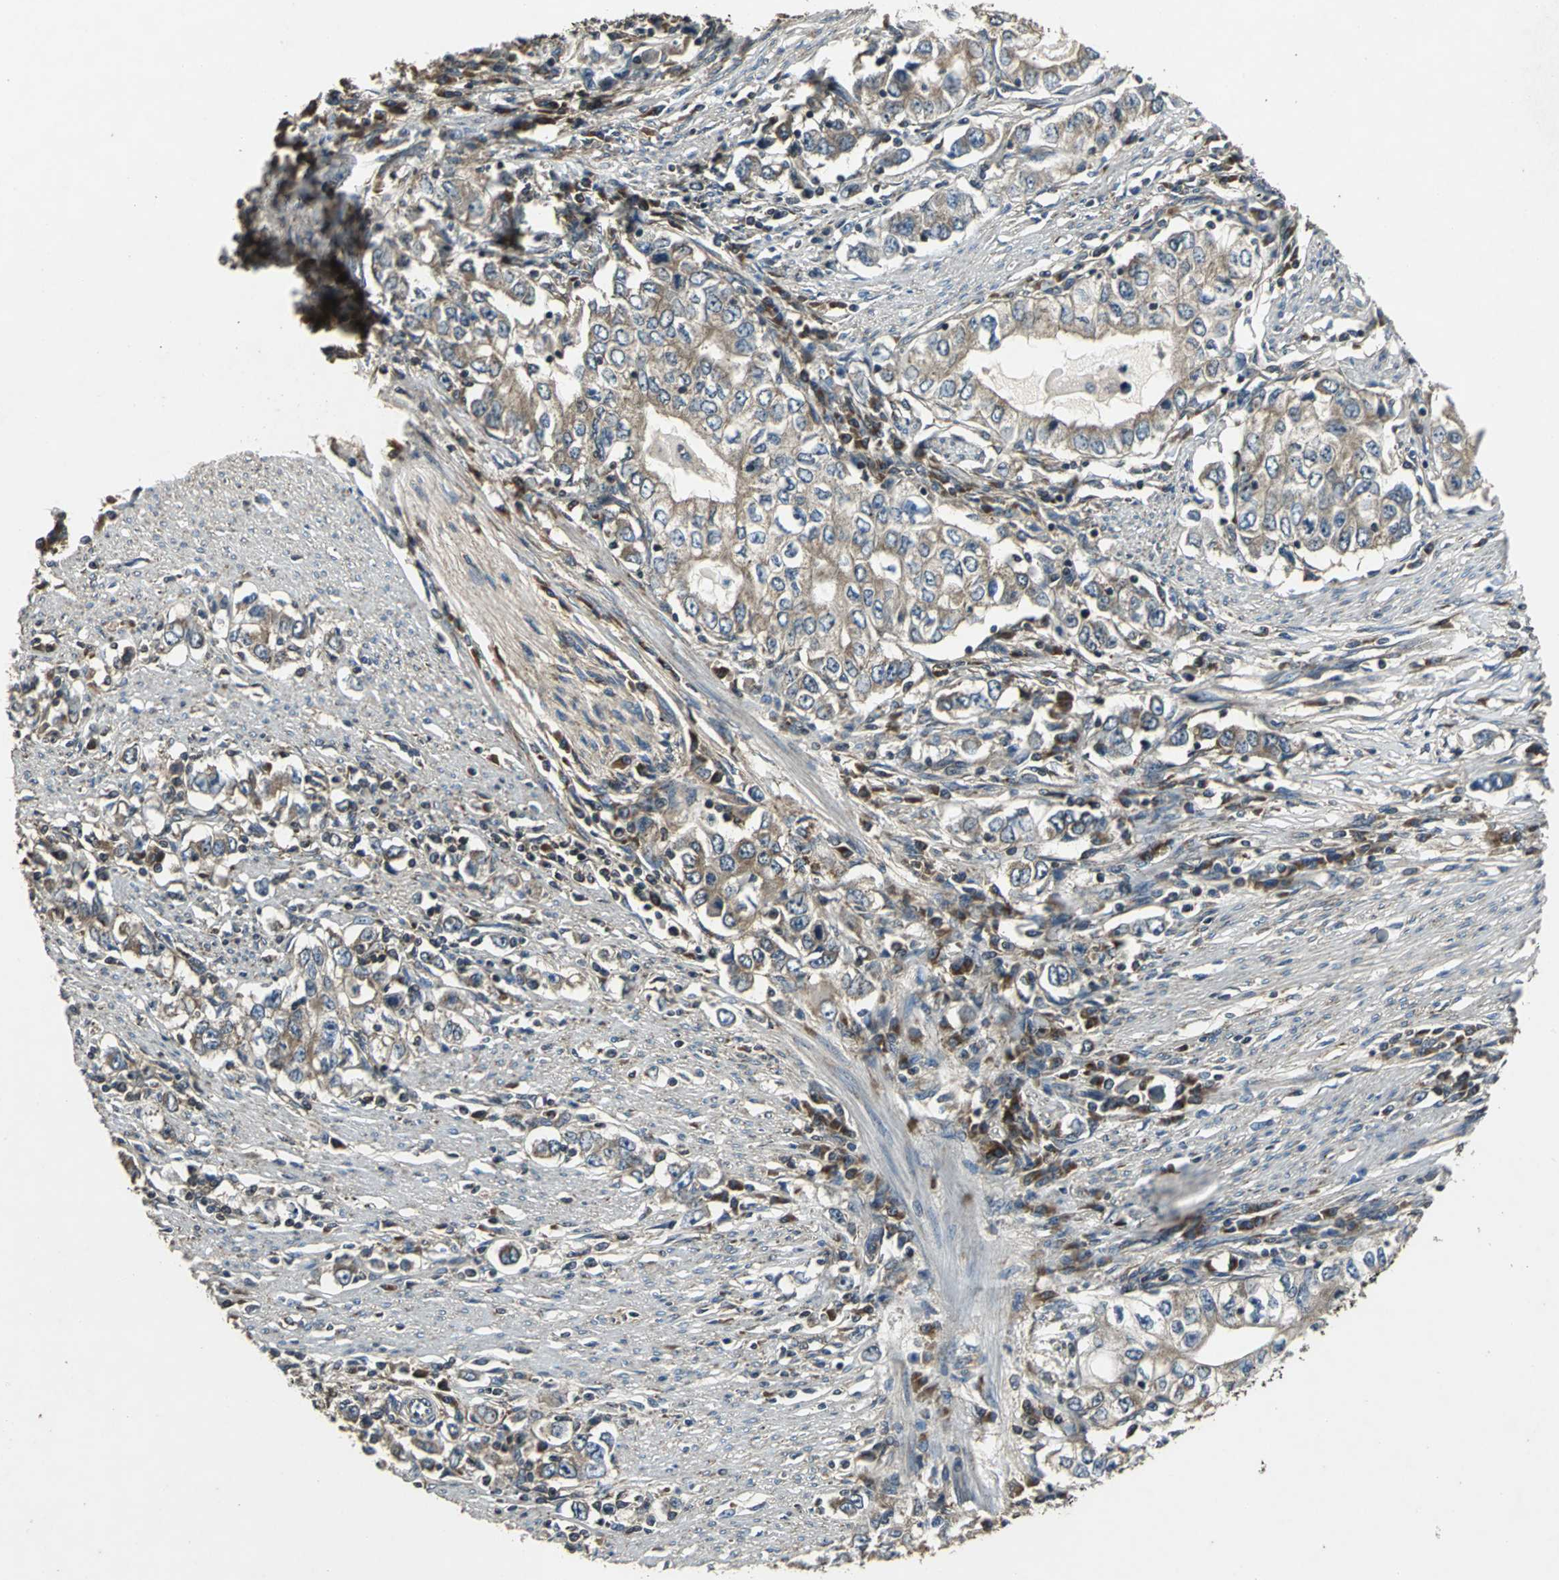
{"staining": {"intensity": "weak", "quantity": ">75%", "location": "cytoplasmic/membranous"}, "tissue": "stomach cancer", "cell_type": "Tumor cells", "image_type": "cancer", "snomed": [{"axis": "morphology", "description": "Adenocarcinoma, NOS"}, {"axis": "topography", "description": "Stomach, lower"}], "caption": "Human stomach cancer stained with a protein marker demonstrates weak staining in tumor cells.", "gene": "IRF3", "patient": {"sex": "female", "age": 72}}